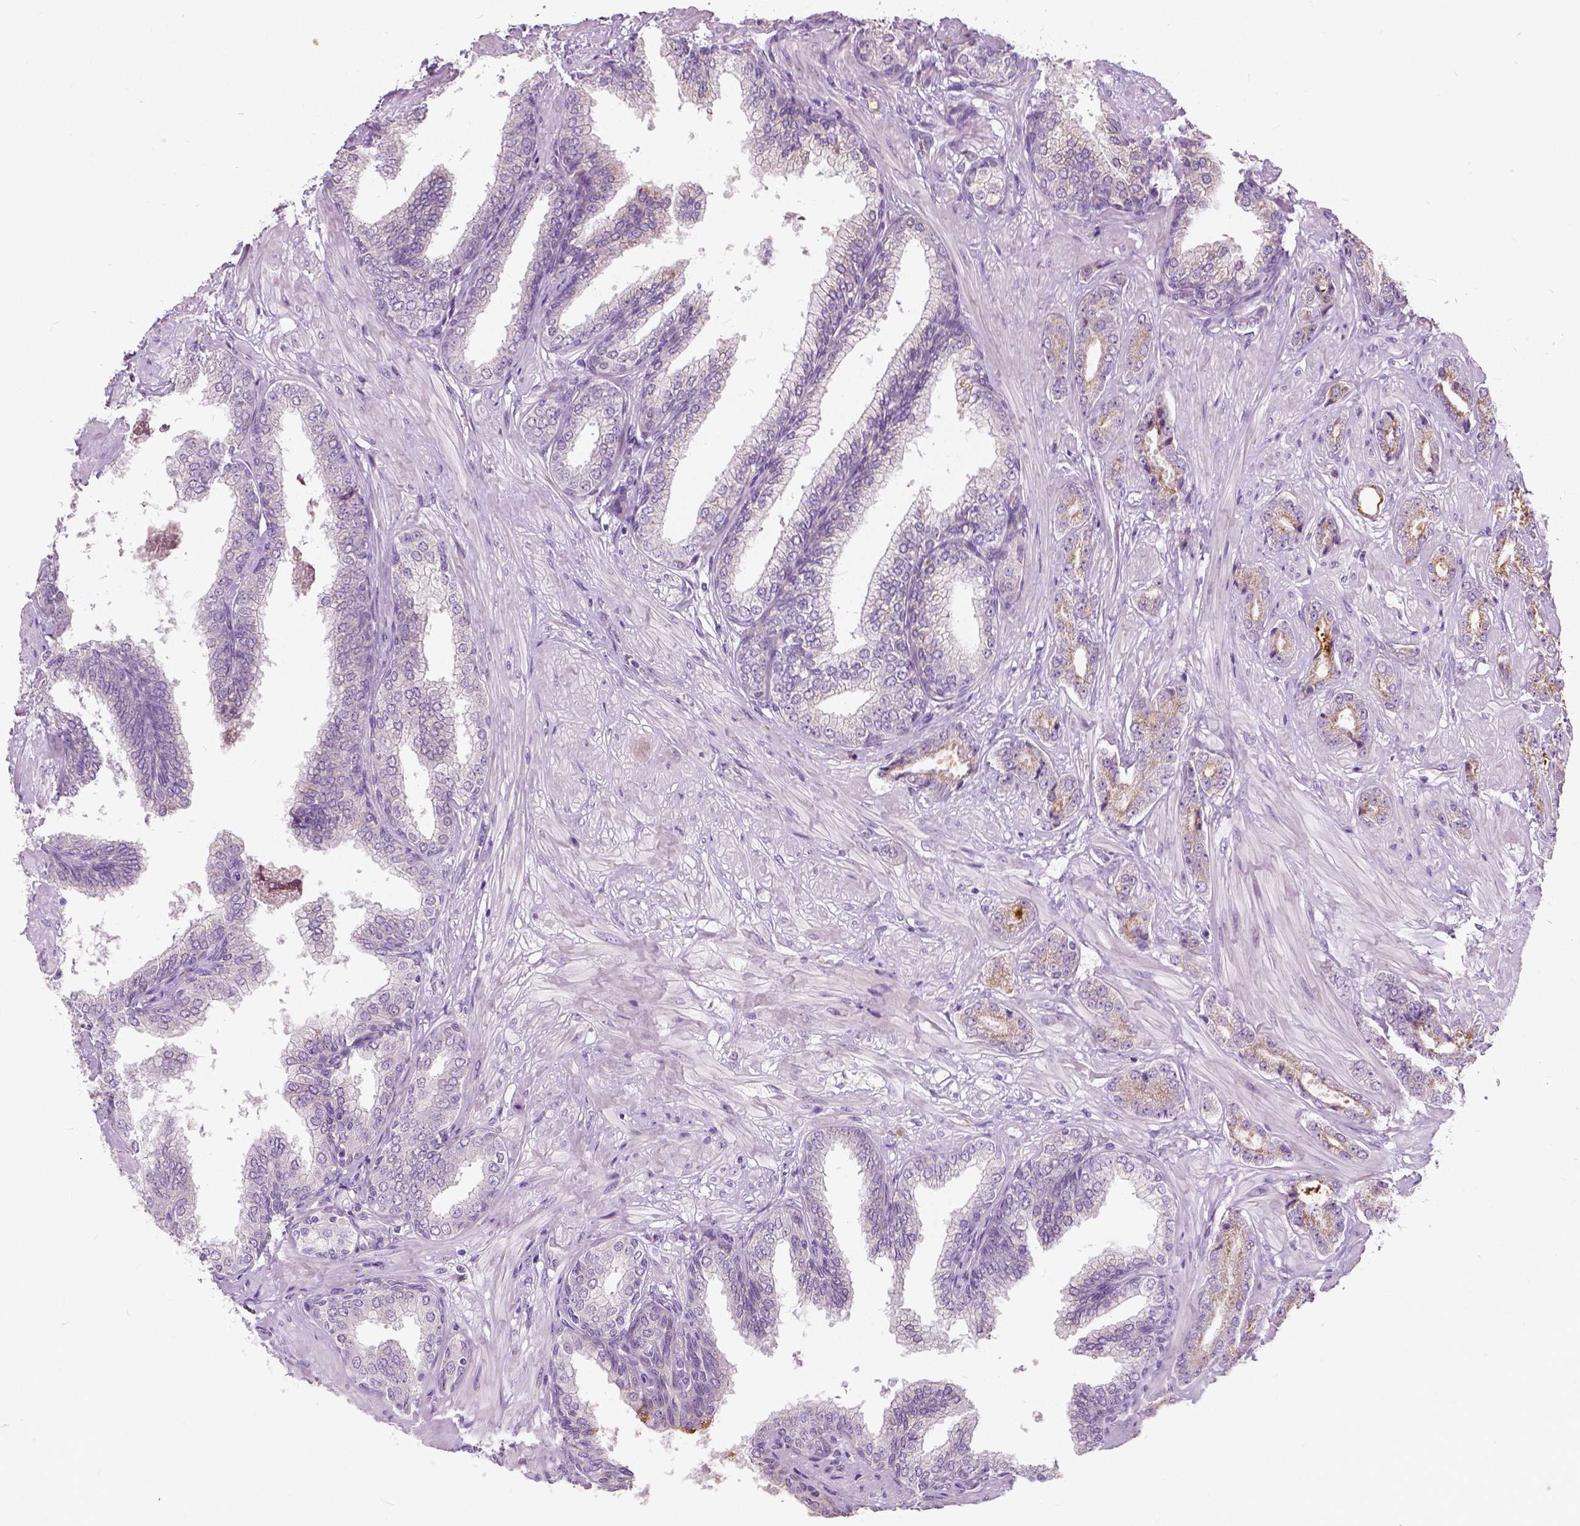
{"staining": {"intensity": "moderate", "quantity": "<25%", "location": "cytoplasmic/membranous"}, "tissue": "prostate cancer", "cell_type": "Tumor cells", "image_type": "cancer", "snomed": [{"axis": "morphology", "description": "Adenocarcinoma, Low grade"}, {"axis": "topography", "description": "Prostate"}], "caption": "Prostate low-grade adenocarcinoma was stained to show a protein in brown. There is low levels of moderate cytoplasmic/membranous positivity in about <25% of tumor cells.", "gene": "DLX6", "patient": {"sex": "male", "age": 55}}